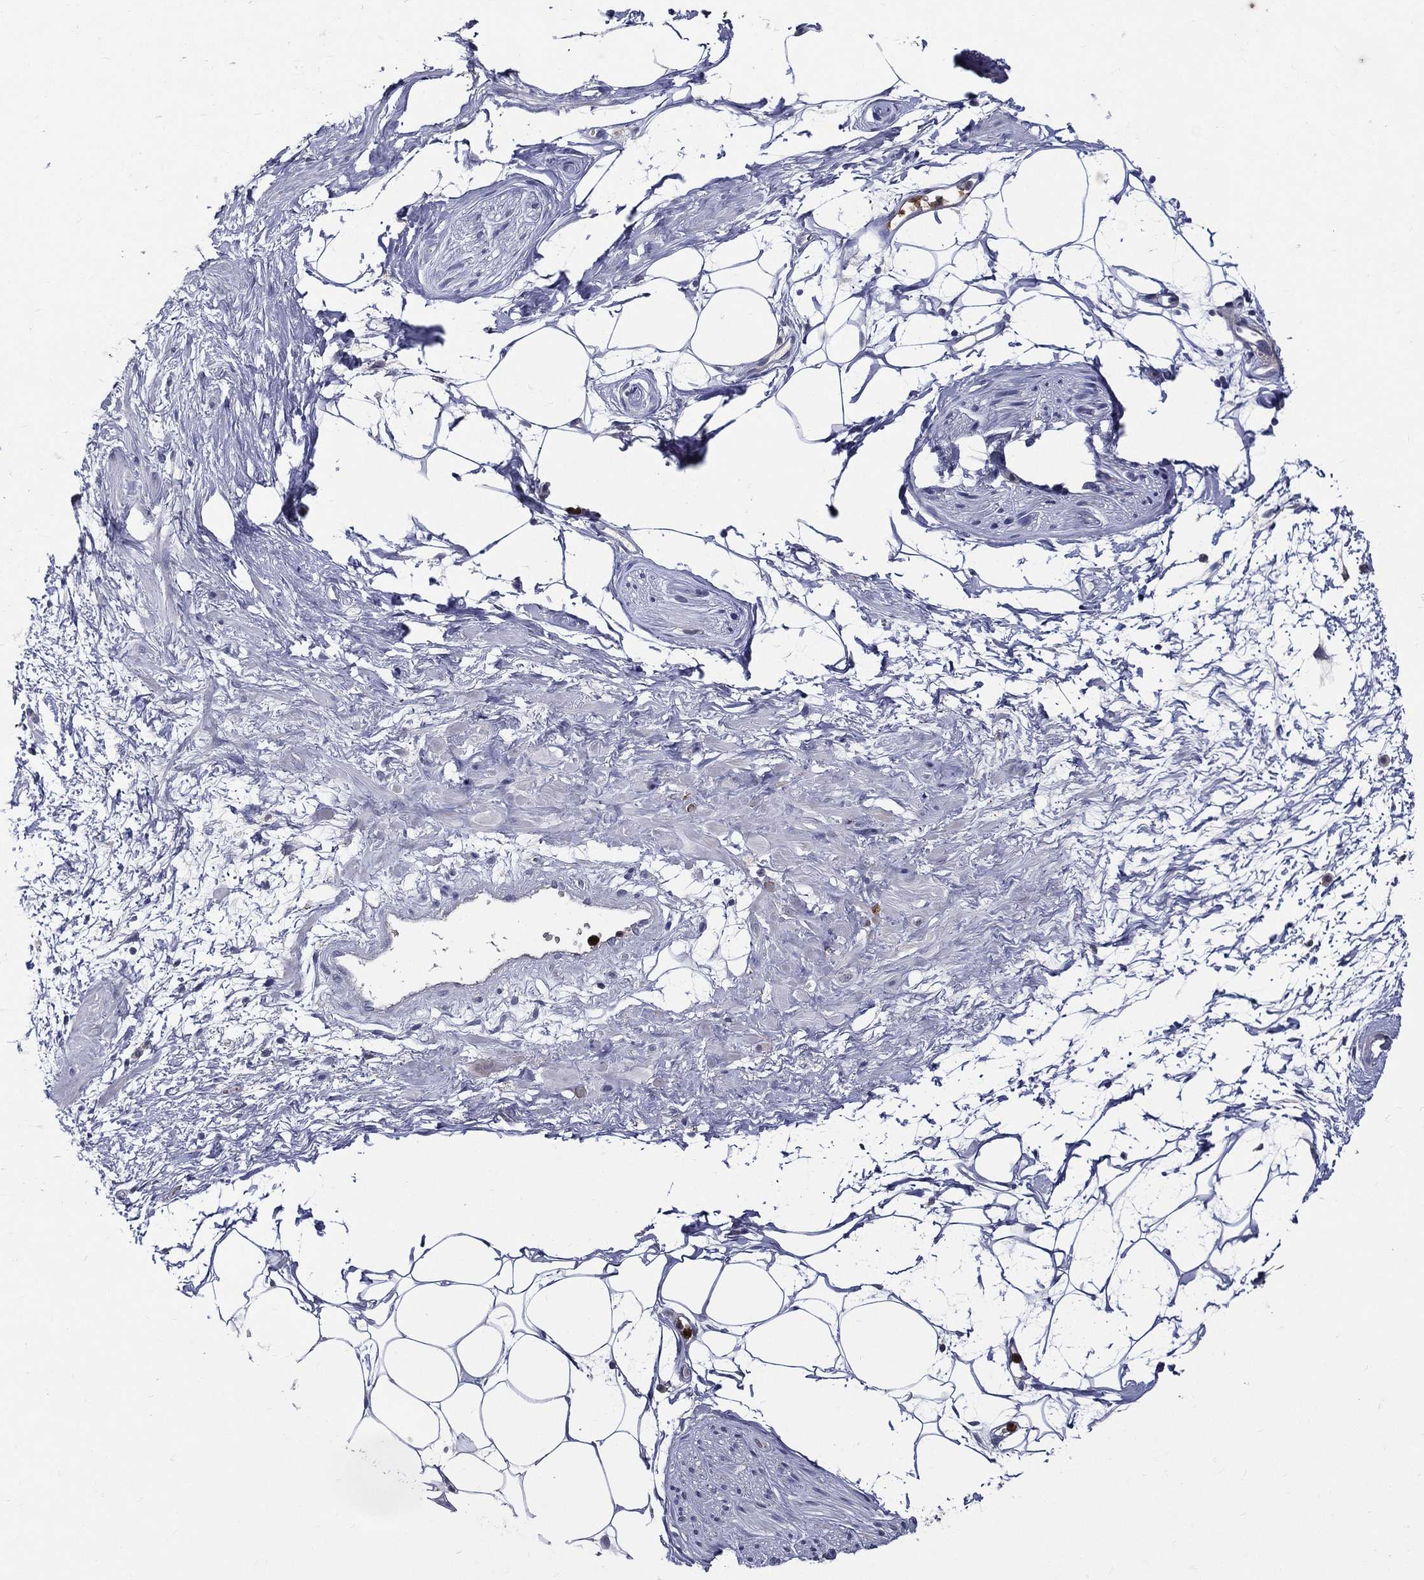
{"staining": {"intensity": "negative", "quantity": "none", "location": "none"}, "tissue": "adipose tissue", "cell_type": "Adipocytes", "image_type": "normal", "snomed": [{"axis": "morphology", "description": "Normal tissue, NOS"}, {"axis": "topography", "description": "Prostate"}, {"axis": "topography", "description": "Peripheral nerve tissue"}], "caption": "The immunohistochemistry (IHC) photomicrograph has no significant staining in adipocytes of adipose tissue. (Brightfield microscopy of DAB (3,3'-diaminobenzidine) immunohistochemistry (IHC) at high magnification).", "gene": "GPR171", "patient": {"sex": "male", "age": 57}}